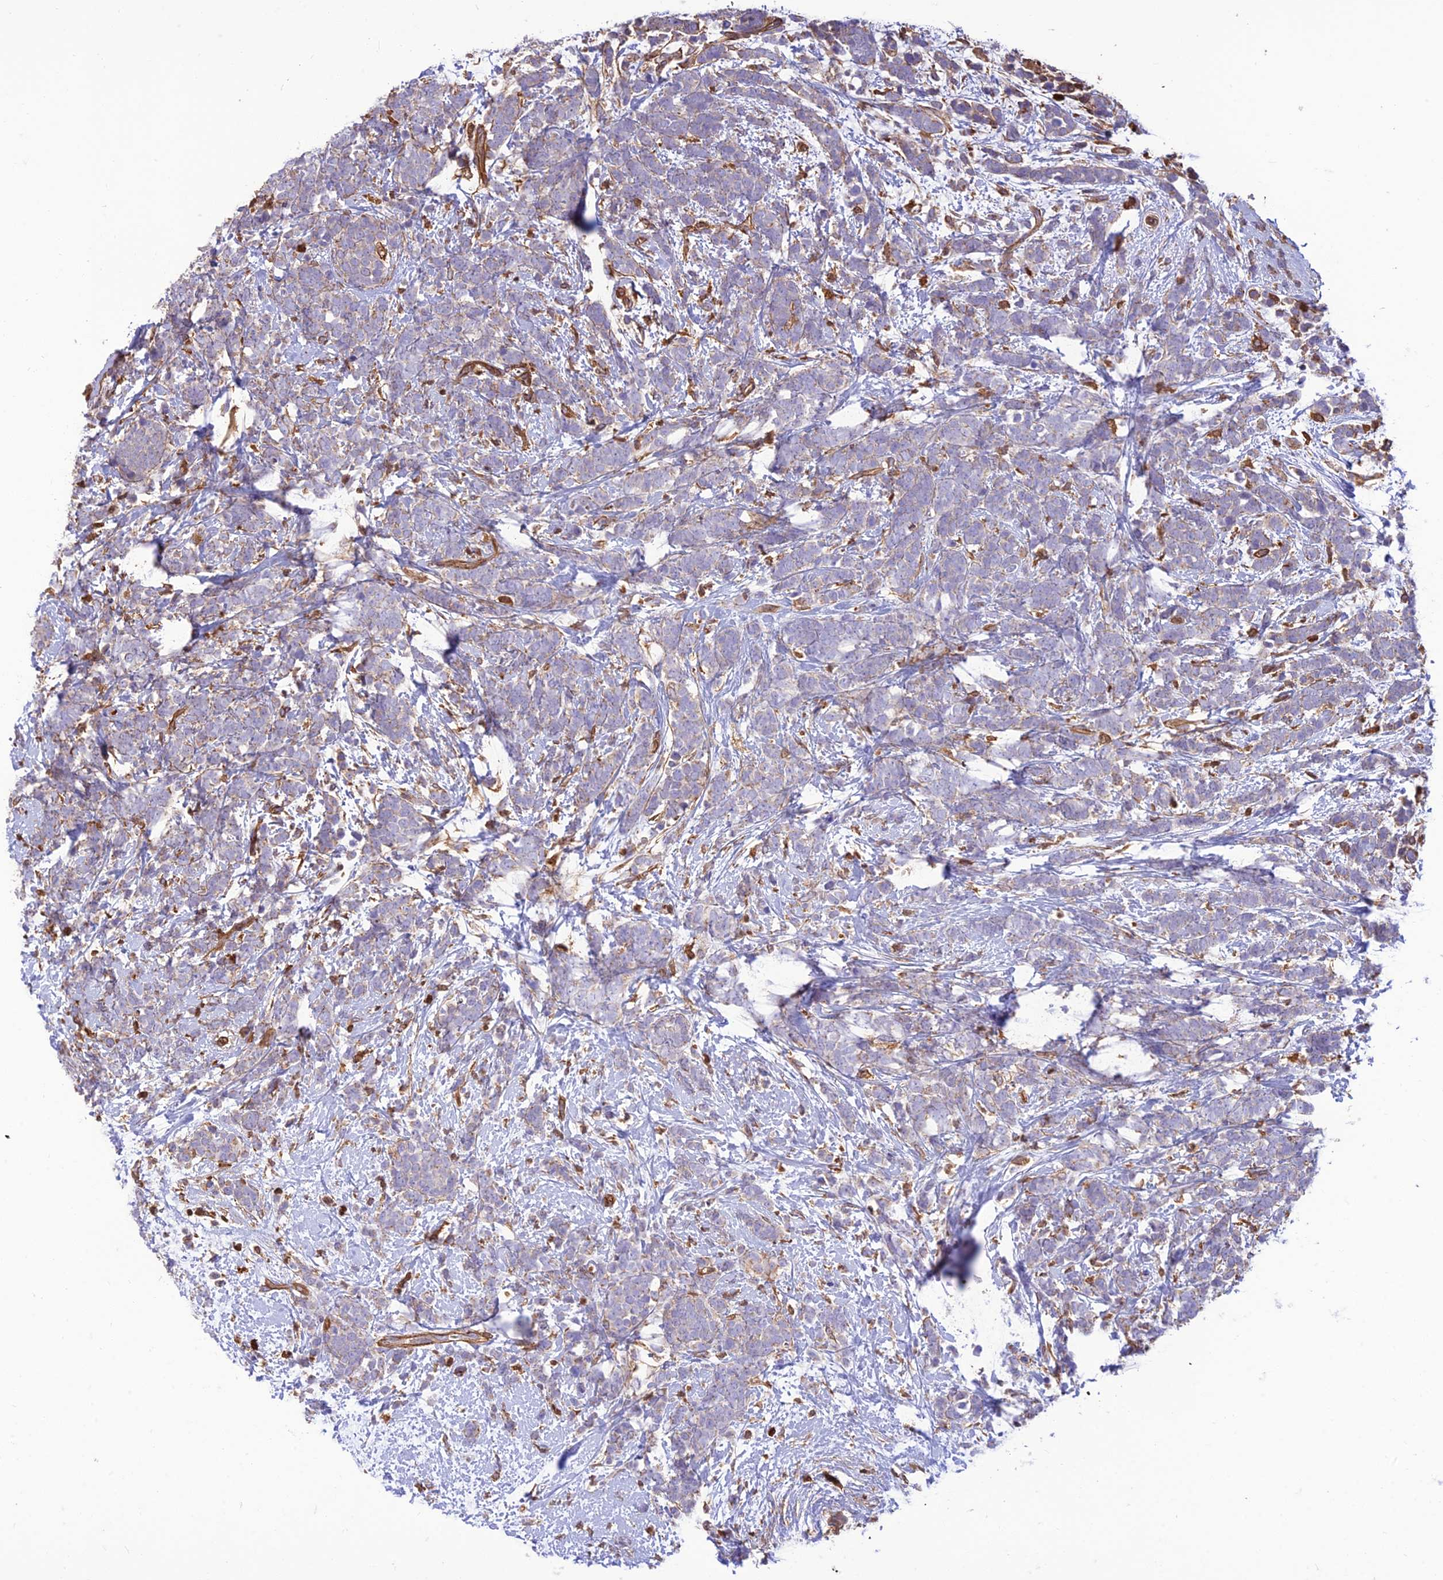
{"staining": {"intensity": "negative", "quantity": "none", "location": "none"}, "tissue": "breast cancer", "cell_type": "Tumor cells", "image_type": "cancer", "snomed": [{"axis": "morphology", "description": "Lobular carcinoma"}, {"axis": "topography", "description": "Breast"}], "caption": "The photomicrograph exhibits no staining of tumor cells in breast cancer.", "gene": "HPSE2", "patient": {"sex": "female", "age": 58}}